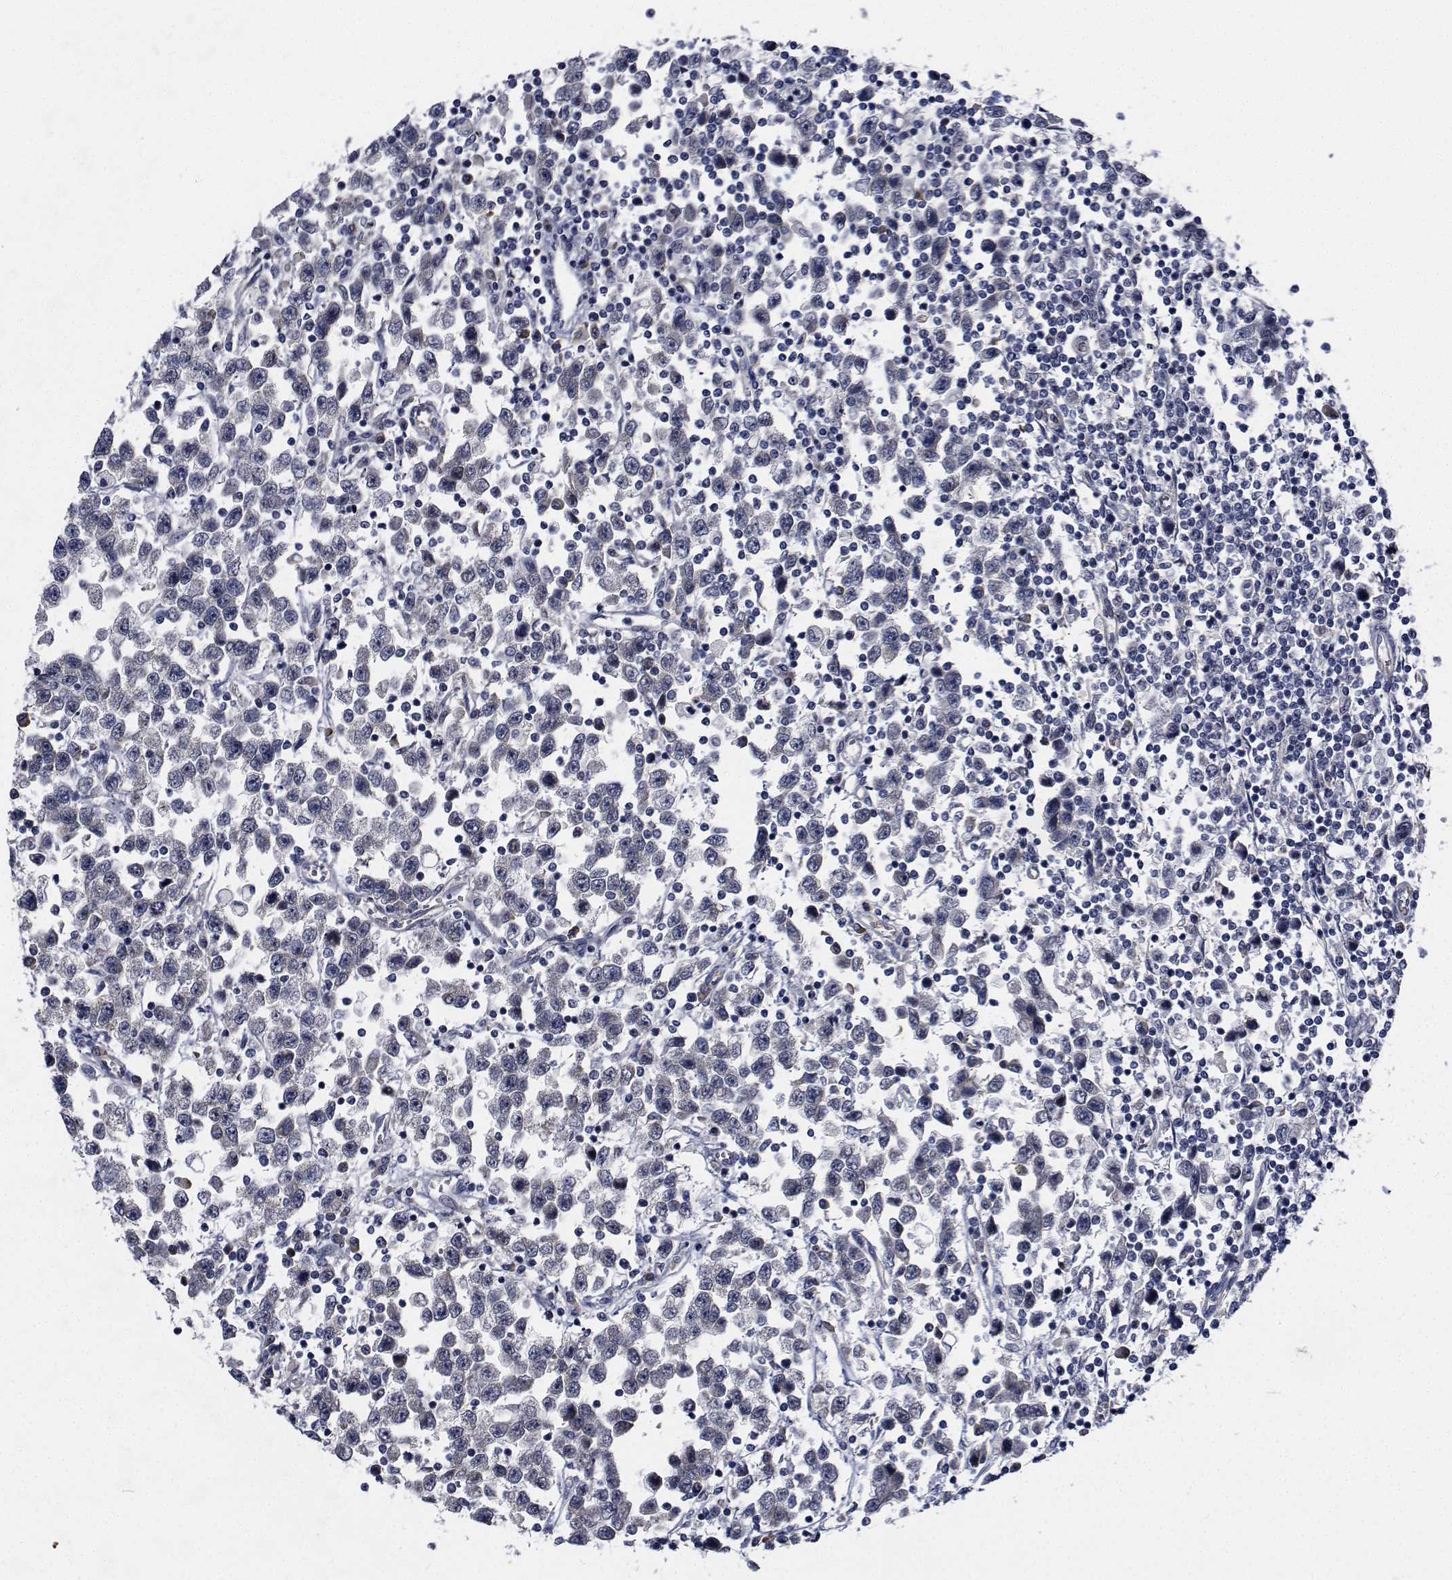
{"staining": {"intensity": "negative", "quantity": "none", "location": "none"}, "tissue": "testis cancer", "cell_type": "Tumor cells", "image_type": "cancer", "snomed": [{"axis": "morphology", "description": "Seminoma, NOS"}, {"axis": "topography", "description": "Testis"}], "caption": "Human seminoma (testis) stained for a protein using immunohistochemistry shows no expression in tumor cells.", "gene": "TTBK1", "patient": {"sex": "male", "age": 34}}